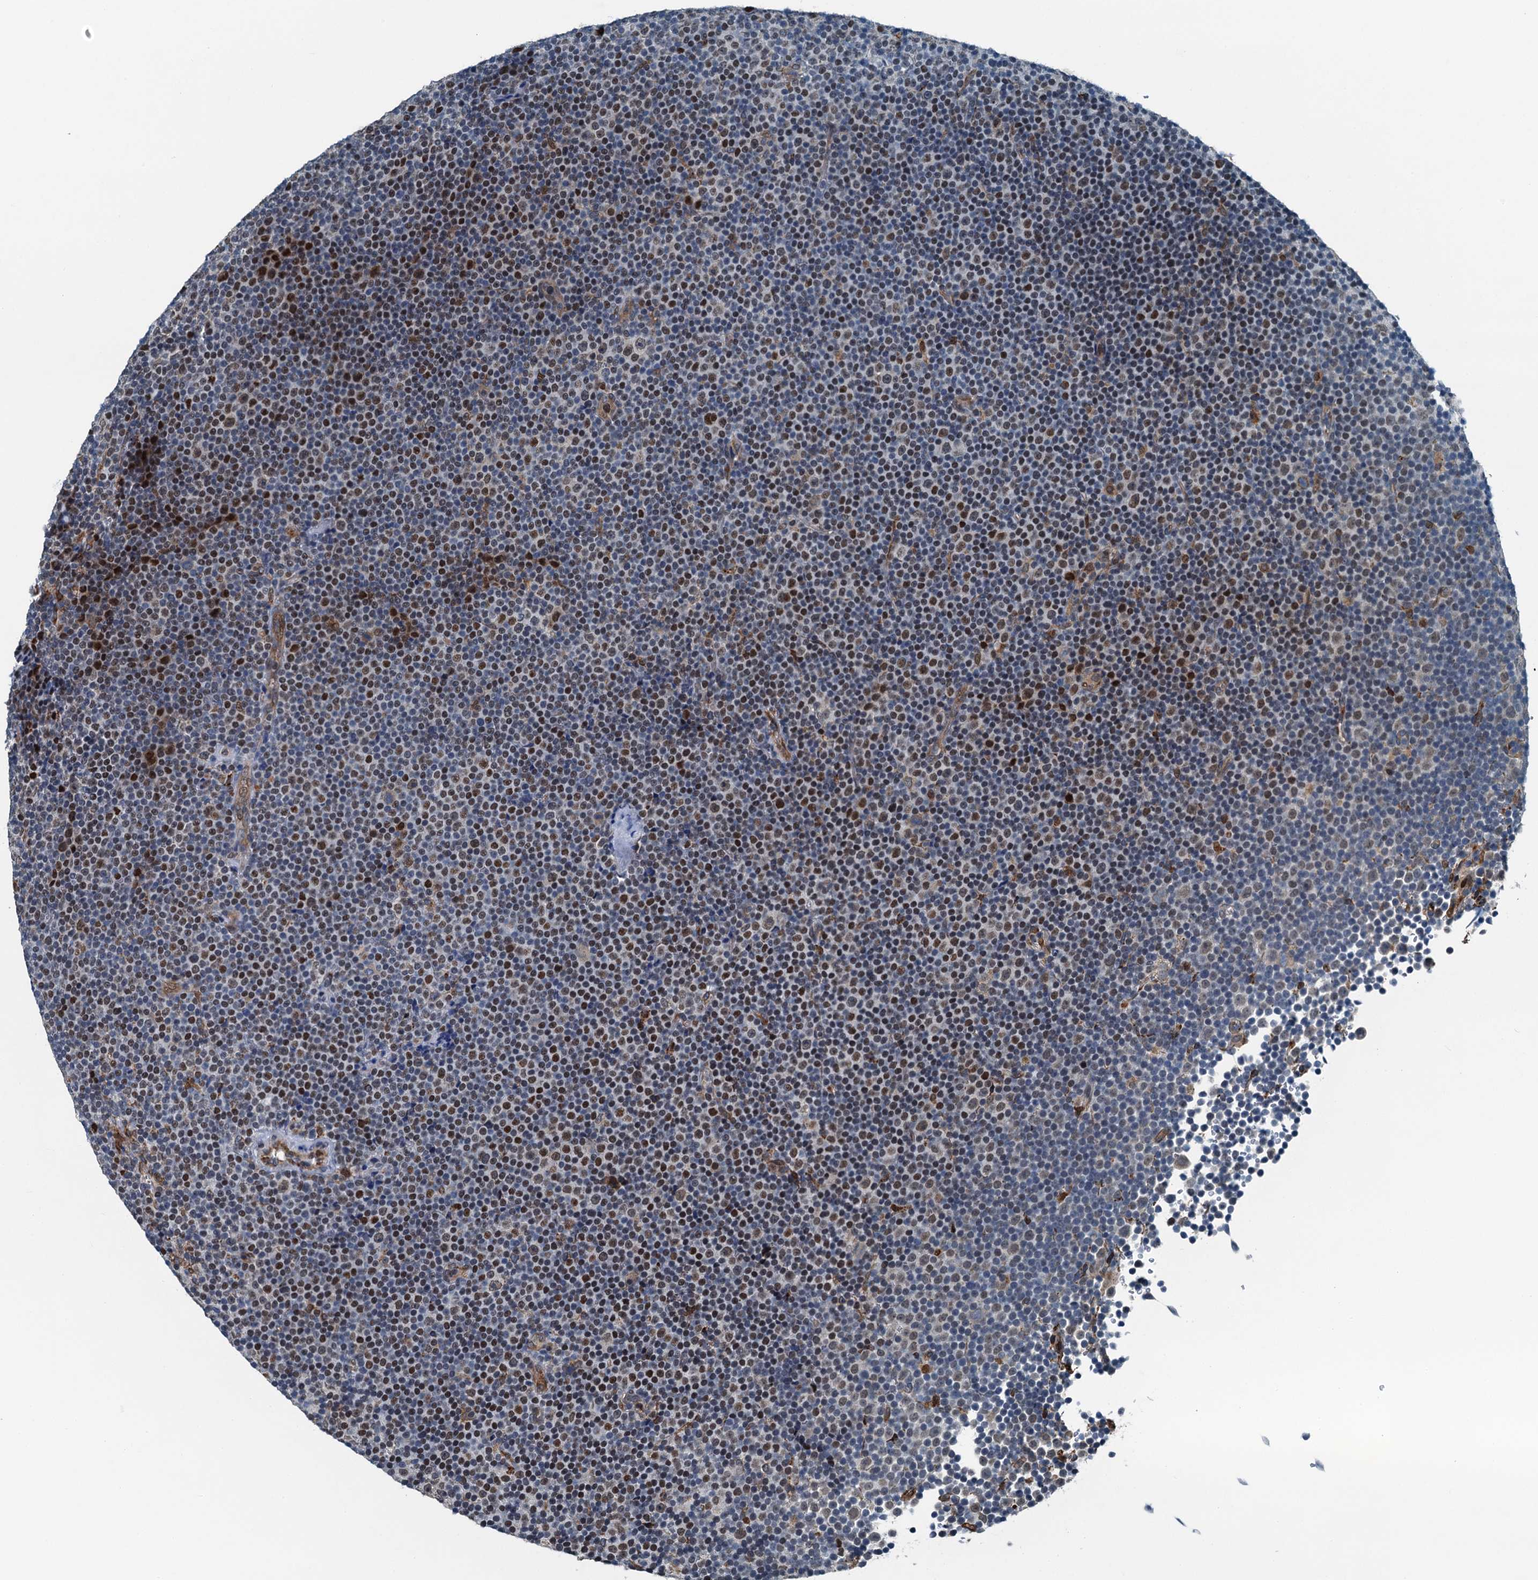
{"staining": {"intensity": "moderate", "quantity": "25%-75%", "location": "nuclear"}, "tissue": "lymphoma", "cell_type": "Tumor cells", "image_type": "cancer", "snomed": [{"axis": "morphology", "description": "Malignant lymphoma, non-Hodgkin's type, Low grade"}, {"axis": "topography", "description": "Lymph node"}], "caption": "This is a histology image of immunohistochemistry staining of low-grade malignant lymphoma, non-Hodgkin's type, which shows moderate staining in the nuclear of tumor cells.", "gene": "TAMALIN", "patient": {"sex": "female", "age": 67}}